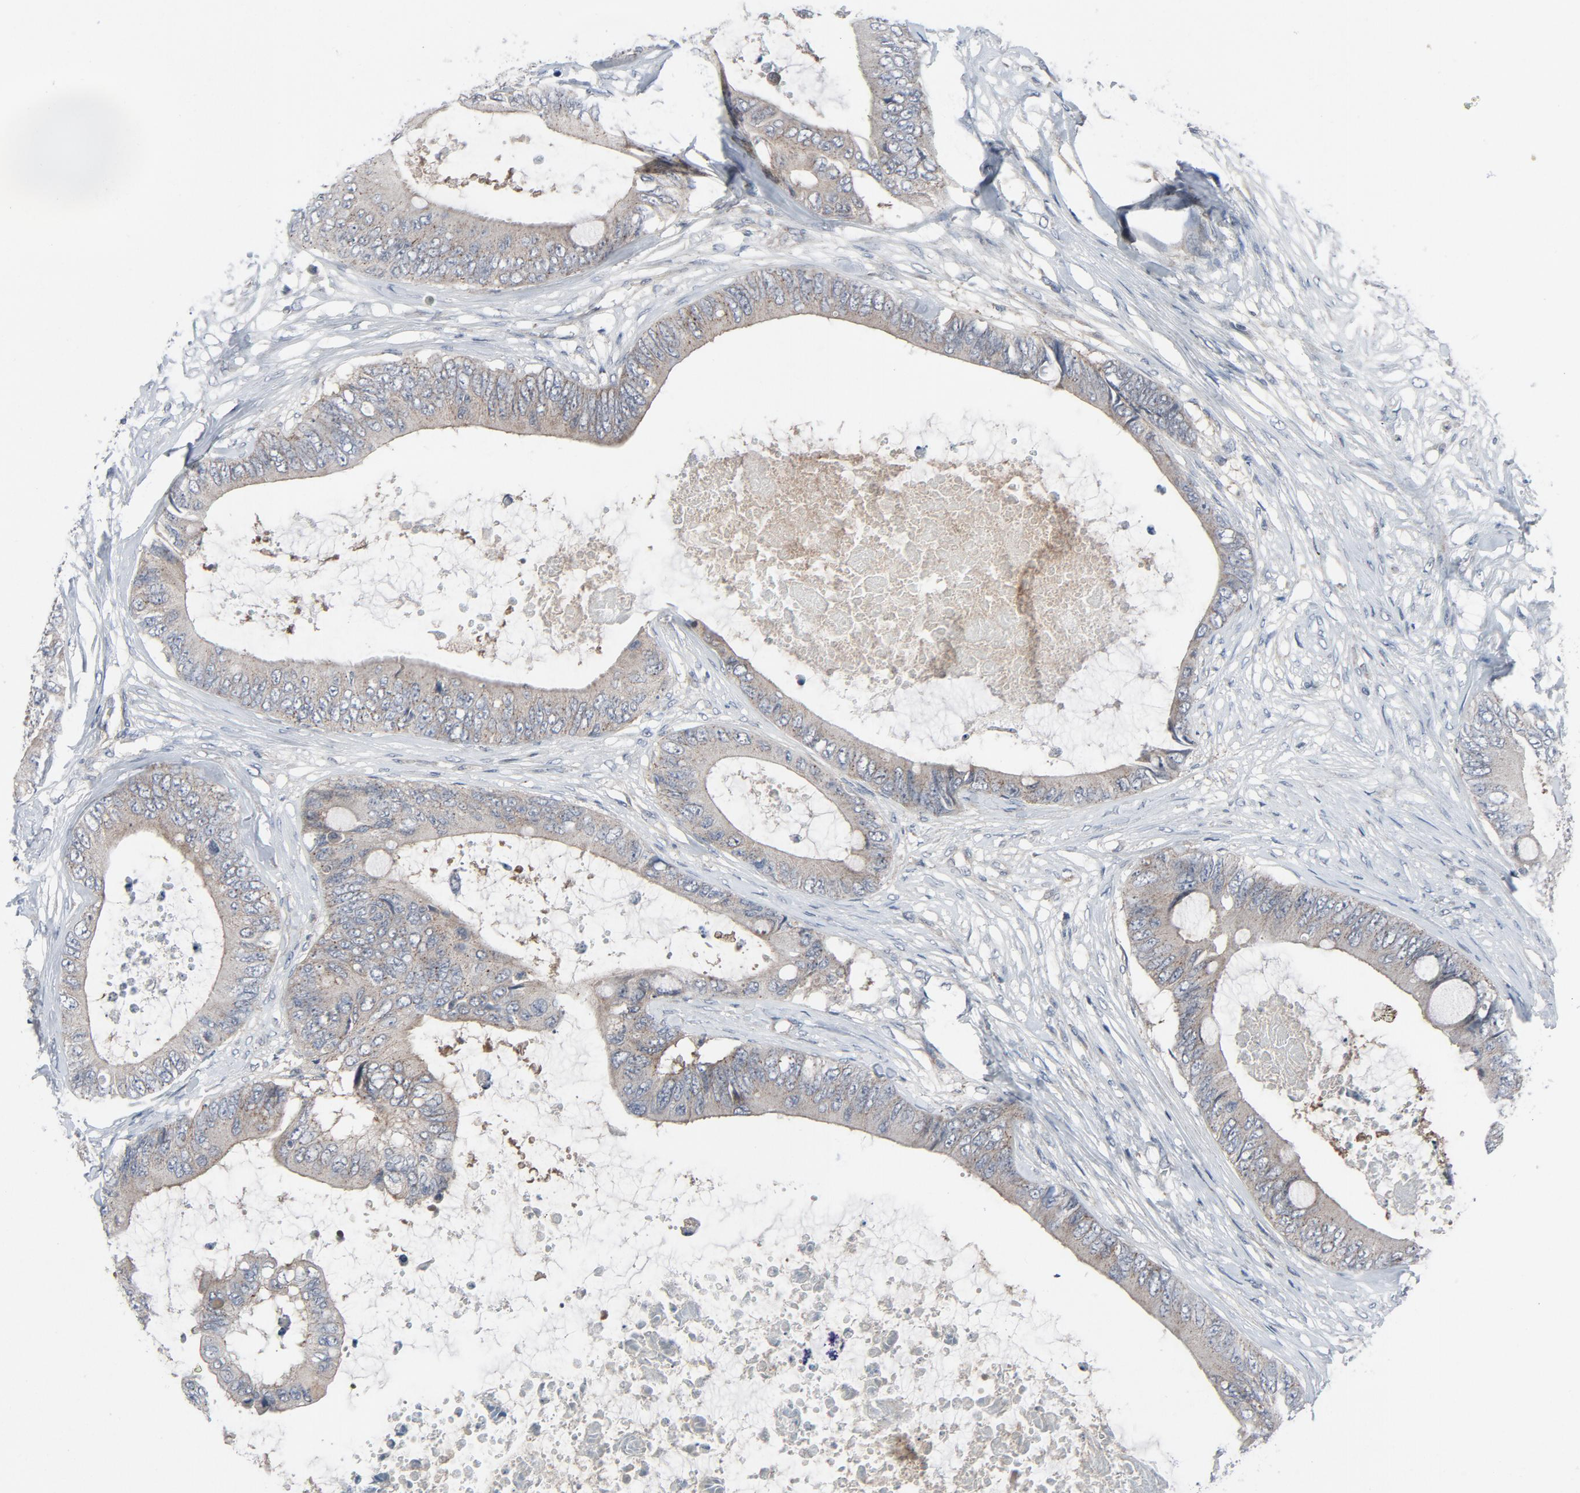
{"staining": {"intensity": "weak", "quantity": ">75%", "location": "cytoplasmic/membranous"}, "tissue": "colorectal cancer", "cell_type": "Tumor cells", "image_type": "cancer", "snomed": [{"axis": "morphology", "description": "Normal tissue, NOS"}, {"axis": "morphology", "description": "Adenocarcinoma, NOS"}, {"axis": "topography", "description": "Rectum"}, {"axis": "topography", "description": "Peripheral nerve tissue"}], "caption": "This is an image of immunohistochemistry (IHC) staining of colorectal cancer, which shows weak staining in the cytoplasmic/membranous of tumor cells.", "gene": "TSG101", "patient": {"sex": "female", "age": 77}}